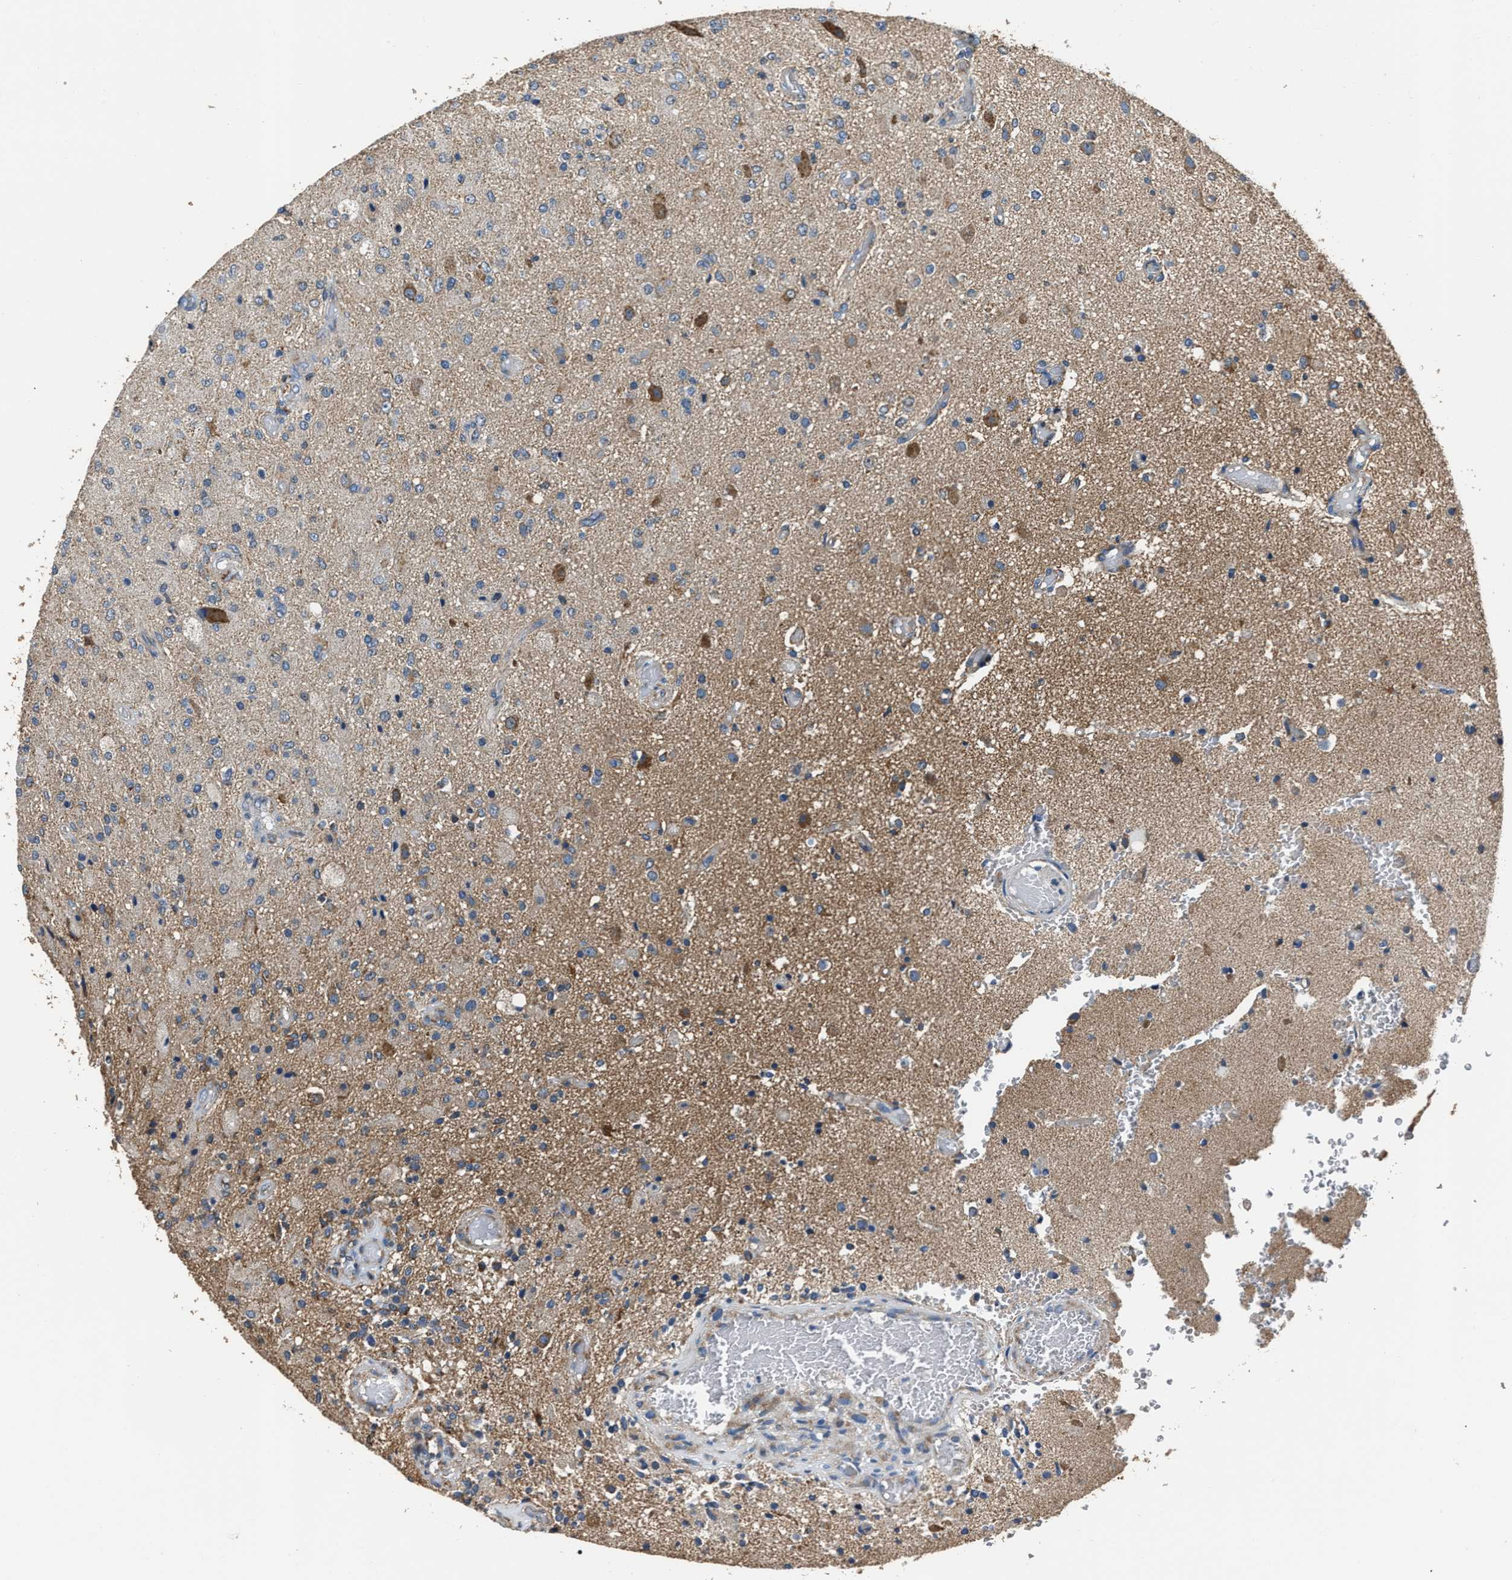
{"staining": {"intensity": "moderate", "quantity": "<25%", "location": "cytoplasmic/membranous"}, "tissue": "glioma", "cell_type": "Tumor cells", "image_type": "cancer", "snomed": [{"axis": "morphology", "description": "Normal tissue, NOS"}, {"axis": "morphology", "description": "Glioma, malignant, High grade"}, {"axis": "topography", "description": "Cerebral cortex"}], "caption": "Immunohistochemical staining of human glioma exhibits low levels of moderate cytoplasmic/membranous protein positivity in approximately <25% of tumor cells.", "gene": "NSUN5", "patient": {"sex": "male", "age": 77}}